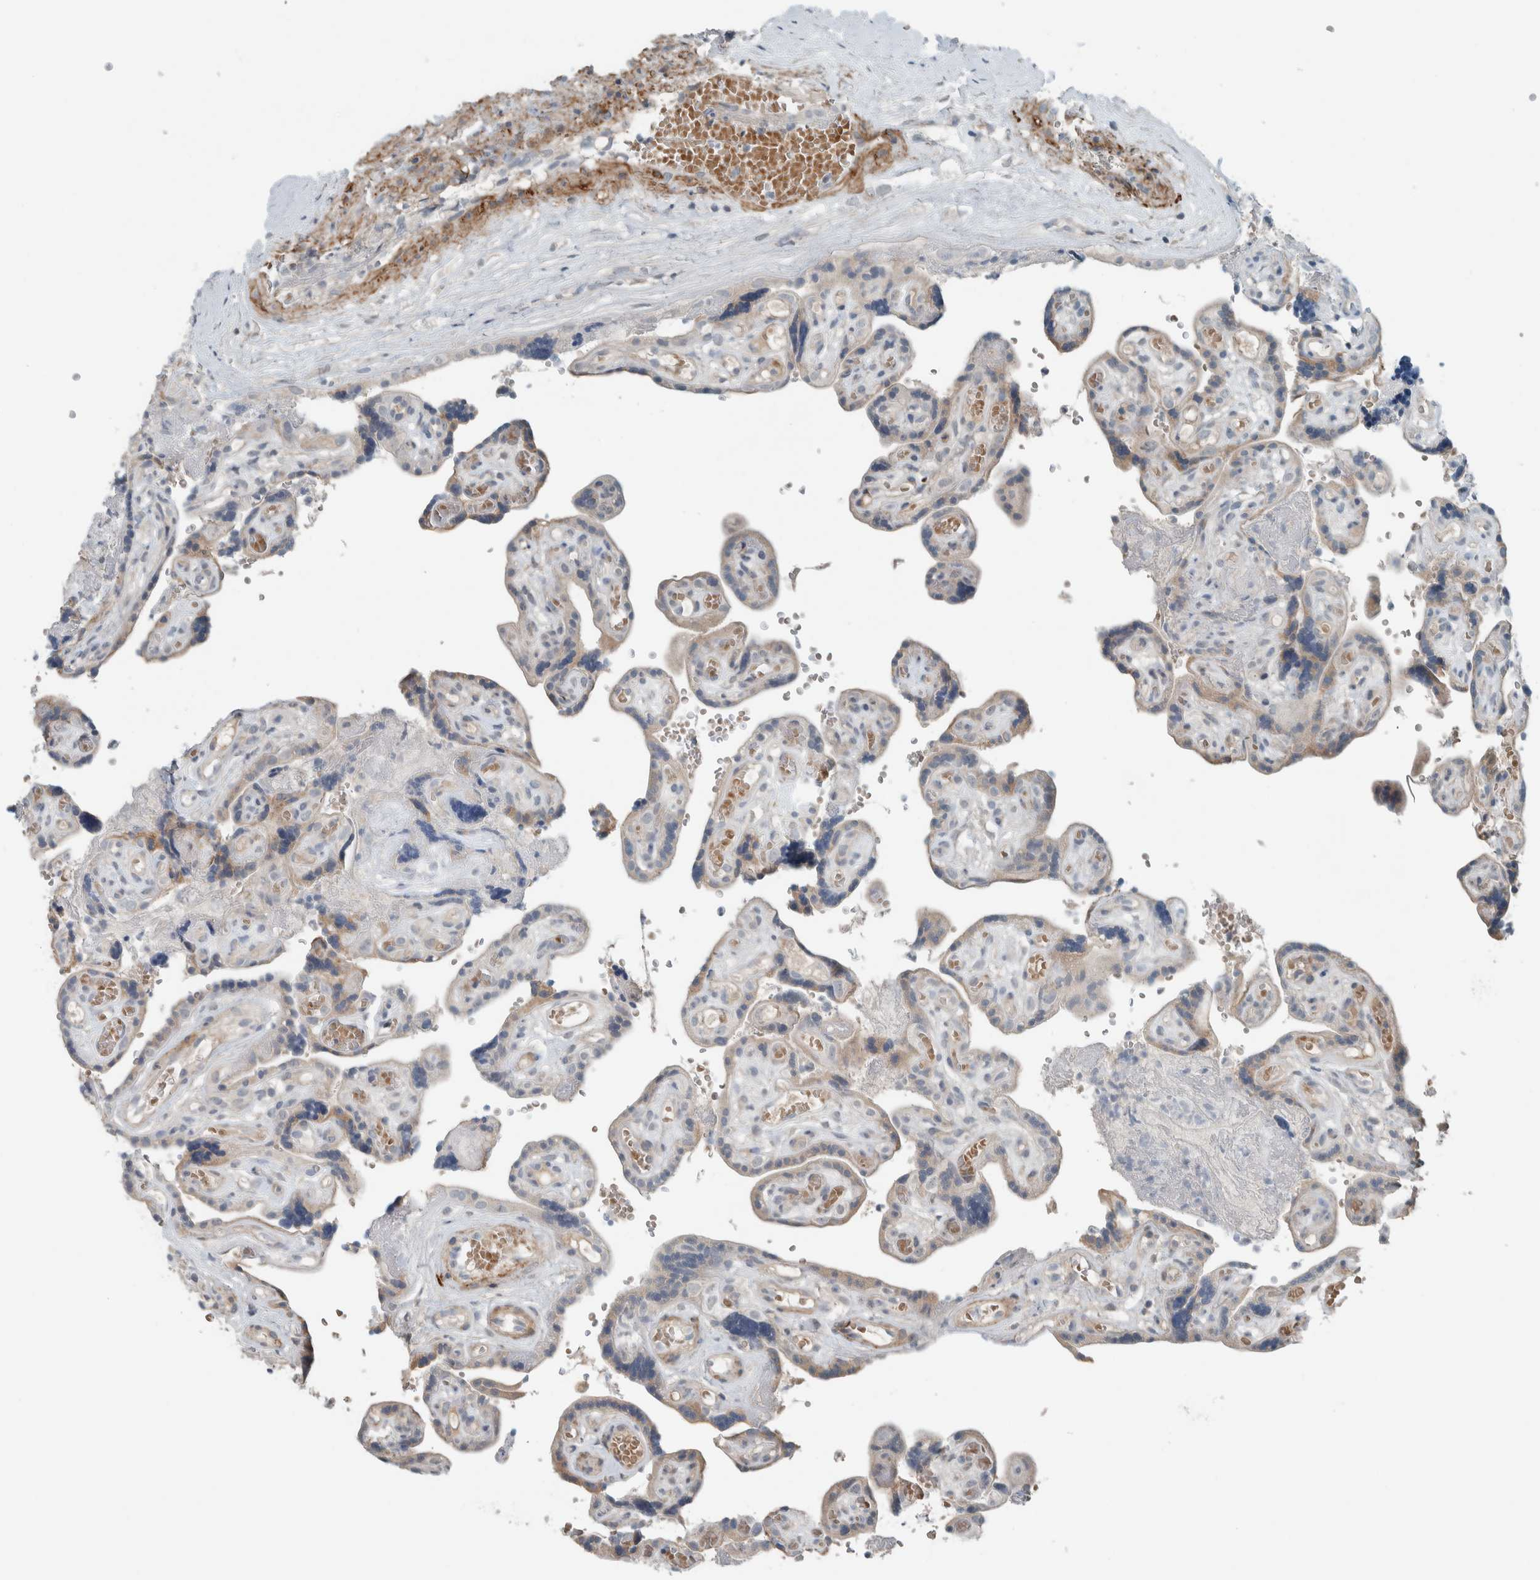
{"staining": {"intensity": "moderate", "quantity": "<25%", "location": "cytoplasmic/membranous"}, "tissue": "placenta", "cell_type": "Decidual cells", "image_type": "normal", "snomed": [{"axis": "morphology", "description": "Normal tissue, NOS"}, {"axis": "topography", "description": "Placenta"}], "caption": "Immunohistochemistry photomicrograph of unremarkable placenta stained for a protein (brown), which exhibits low levels of moderate cytoplasmic/membranous positivity in about <25% of decidual cells.", "gene": "JADE2", "patient": {"sex": "female", "age": 30}}